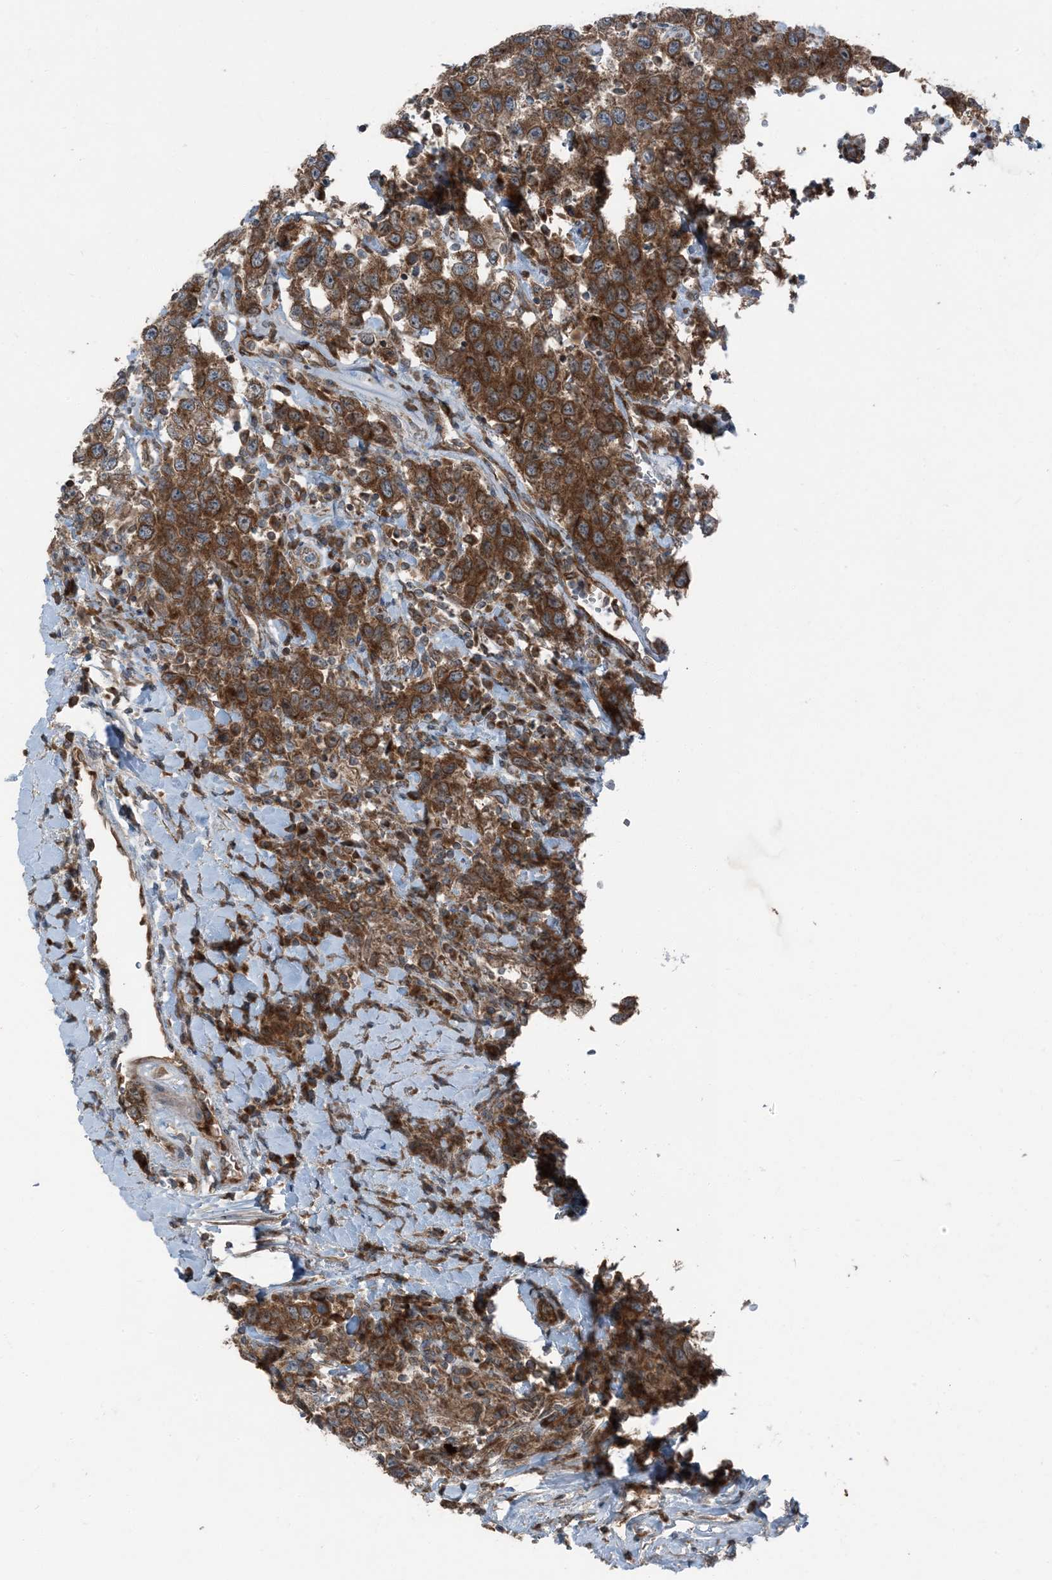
{"staining": {"intensity": "strong", "quantity": ">75%", "location": "cytoplasmic/membranous"}, "tissue": "testis cancer", "cell_type": "Tumor cells", "image_type": "cancer", "snomed": [{"axis": "morphology", "description": "Seminoma, NOS"}, {"axis": "topography", "description": "Testis"}], "caption": "Approximately >75% of tumor cells in human seminoma (testis) exhibit strong cytoplasmic/membranous protein staining as visualized by brown immunohistochemical staining.", "gene": "RAB3GAP1", "patient": {"sex": "male", "age": 41}}